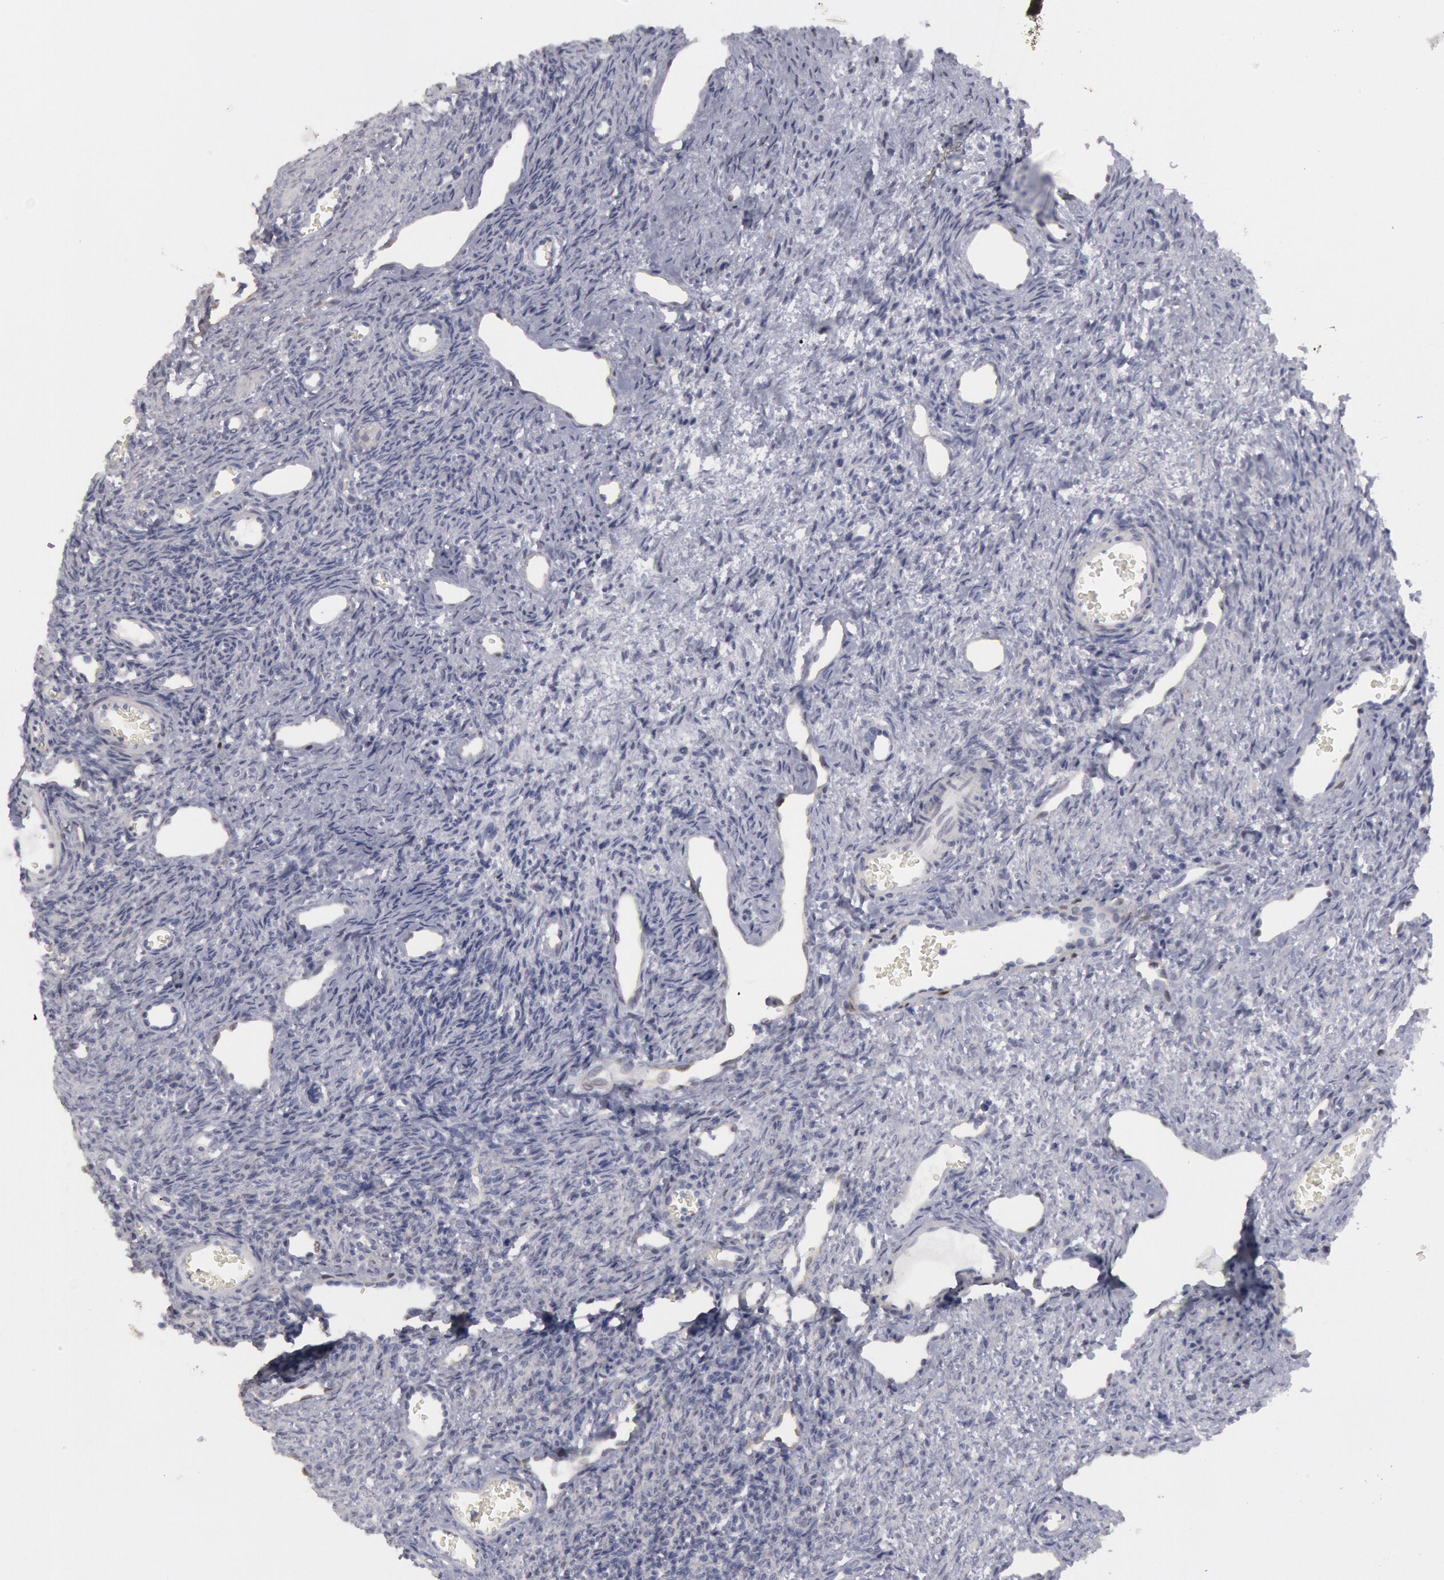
{"staining": {"intensity": "weak", "quantity": "<25%", "location": "cytoplasmic/membranous"}, "tissue": "ovary", "cell_type": "Ovarian stroma cells", "image_type": "normal", "snomed": [{"axis": "morphology", "description": "Normal tissue, NOS"}, {"axis": "topography", "description": "Ovary"}], "caption": "Immunohistochemical staining of normal human ovary exhibits no significant staining in ovarian stroma cells. Brightfield microscopy of IHC stained with DAB (3,3'-diaminobenzidine) (brown) and hematoxylin (blue), captured at high magnification.", "gene": "FHL1", "patient": {"sex": "female", "age": 33}}